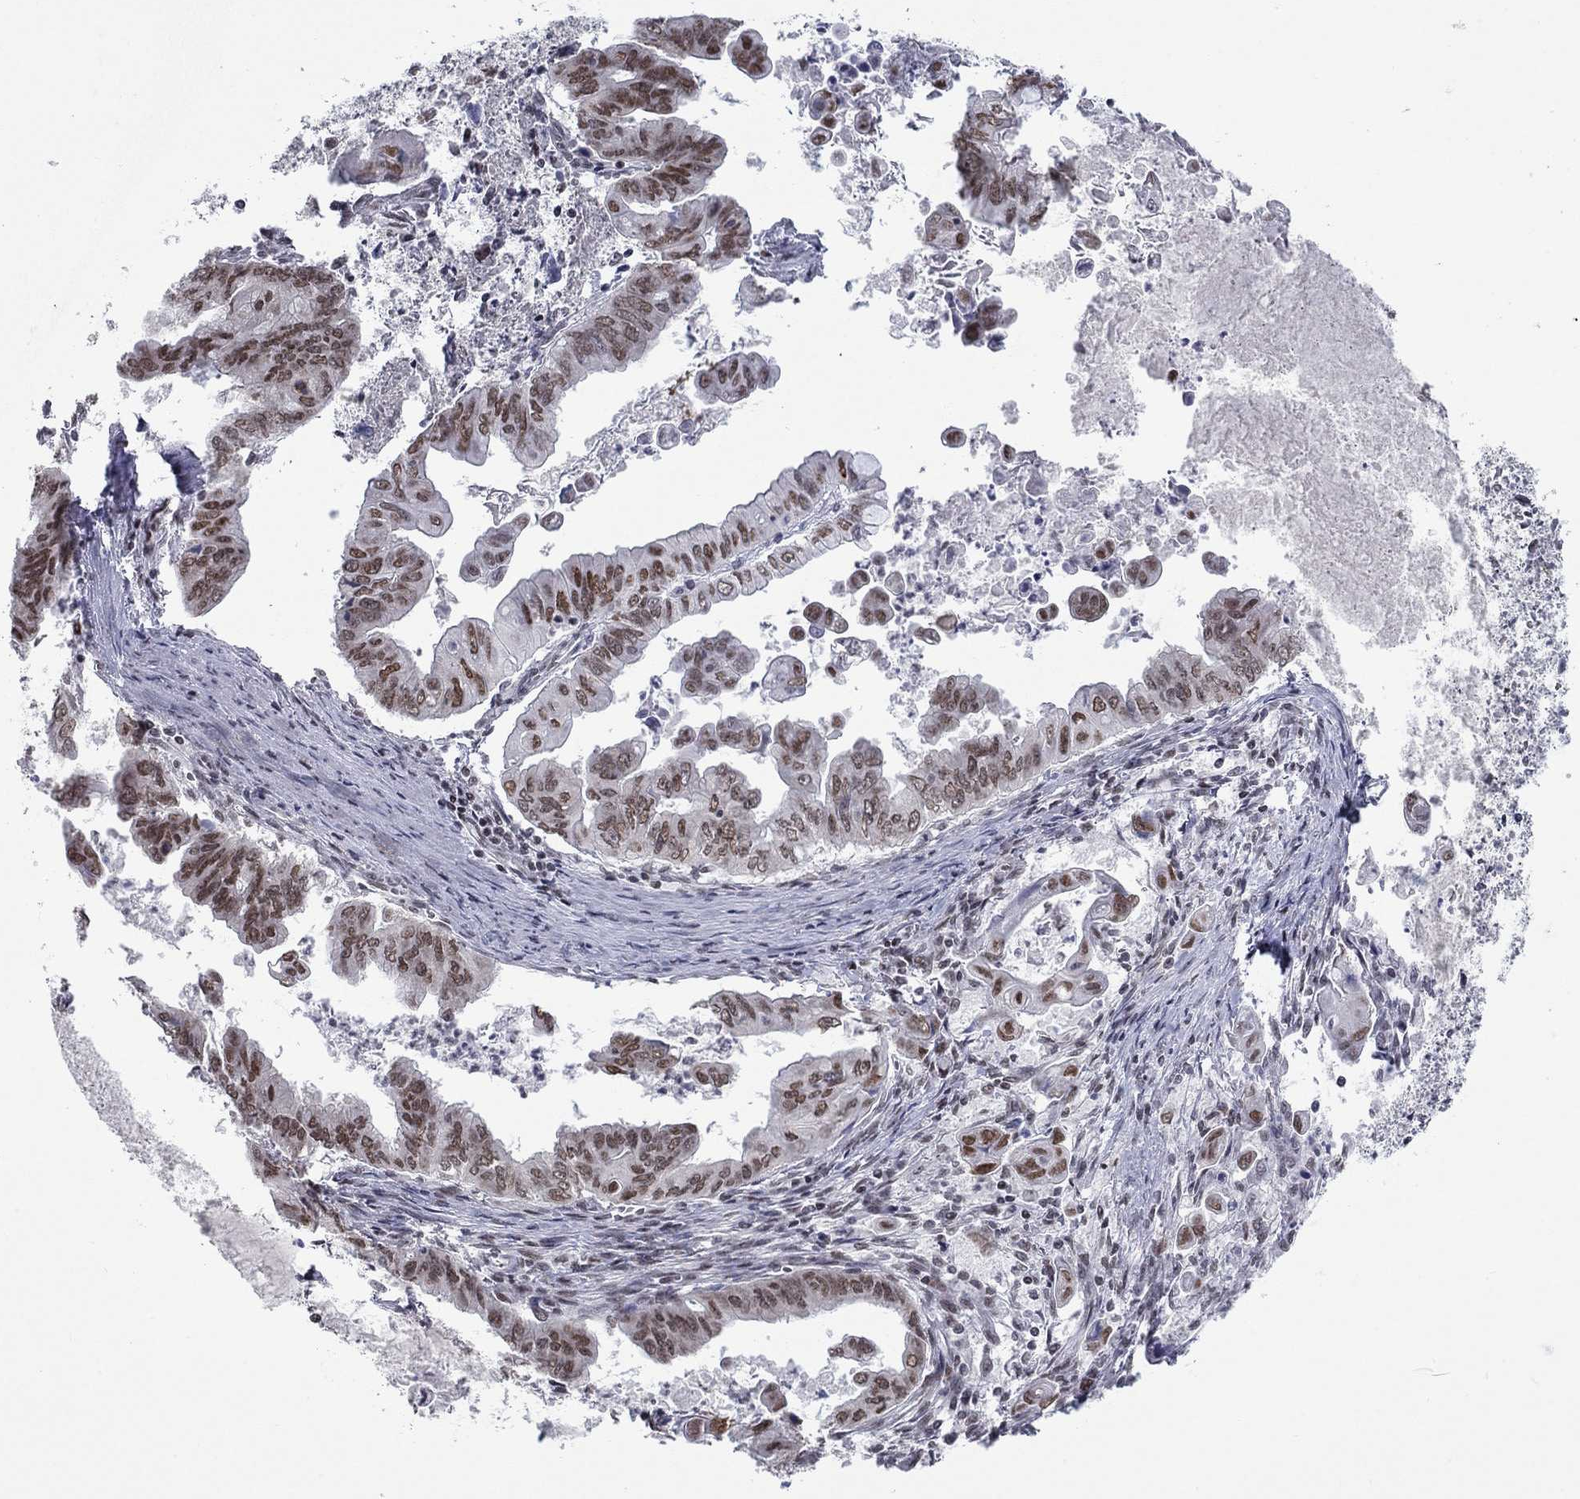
{"staining": {"intensity": "moderate", "quantity": "25%-75%", "location": "nuclear"}, "tissue": "stomach cancer", "cell_type": "Tumor cells", "image_type": "cancer", "snomed": [{"axis": "morphology", "description": "Adenocarcinoma, NOS"}, {"axis": "topography", "description": "Stomach, upper"}], "caption": "A brown stain highlights moderate nuclear staining of a protein in human stomach cancer (adenocarcinoma) tumor cells.", "gene": "NPAS3", "patient": {"sex": "male", "age": 80}}